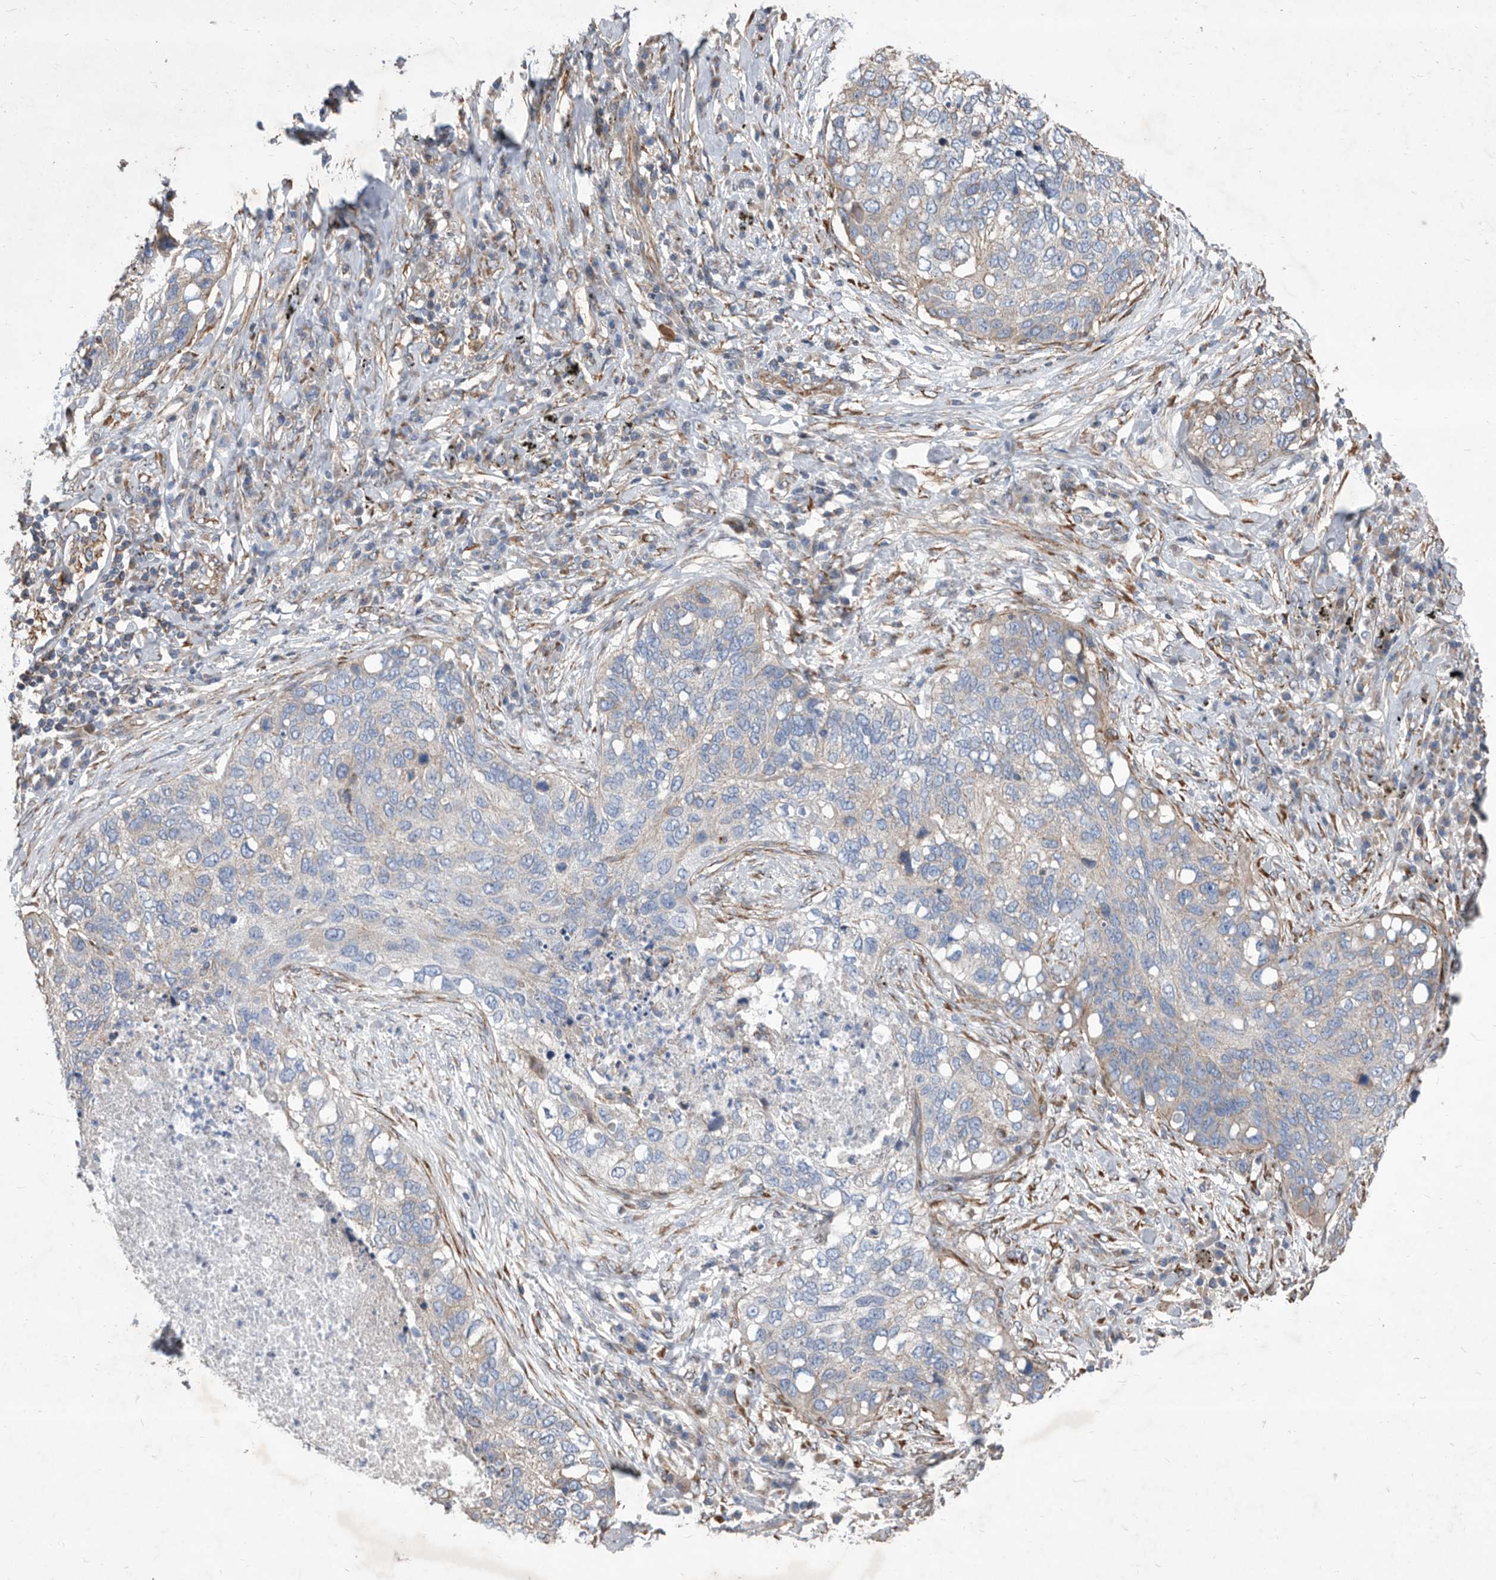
{"staining": {"intensity": "negative", "quantity": "none", "location": "none"}, "tissue": "lung cancer", "cell_type": "Tumor cells", "image_type": "cancer", "snomed": [{"axis": "morphology", "description": "Squamous cell carcinoma, NOS"}, {"axis": "topography", "description": "Lung"}], "caption": "Tumor cells are negative for brown protein staining in lung cancer.", "gene": "ATP13A3", "patient": {"sex": "female", "age": 63}}